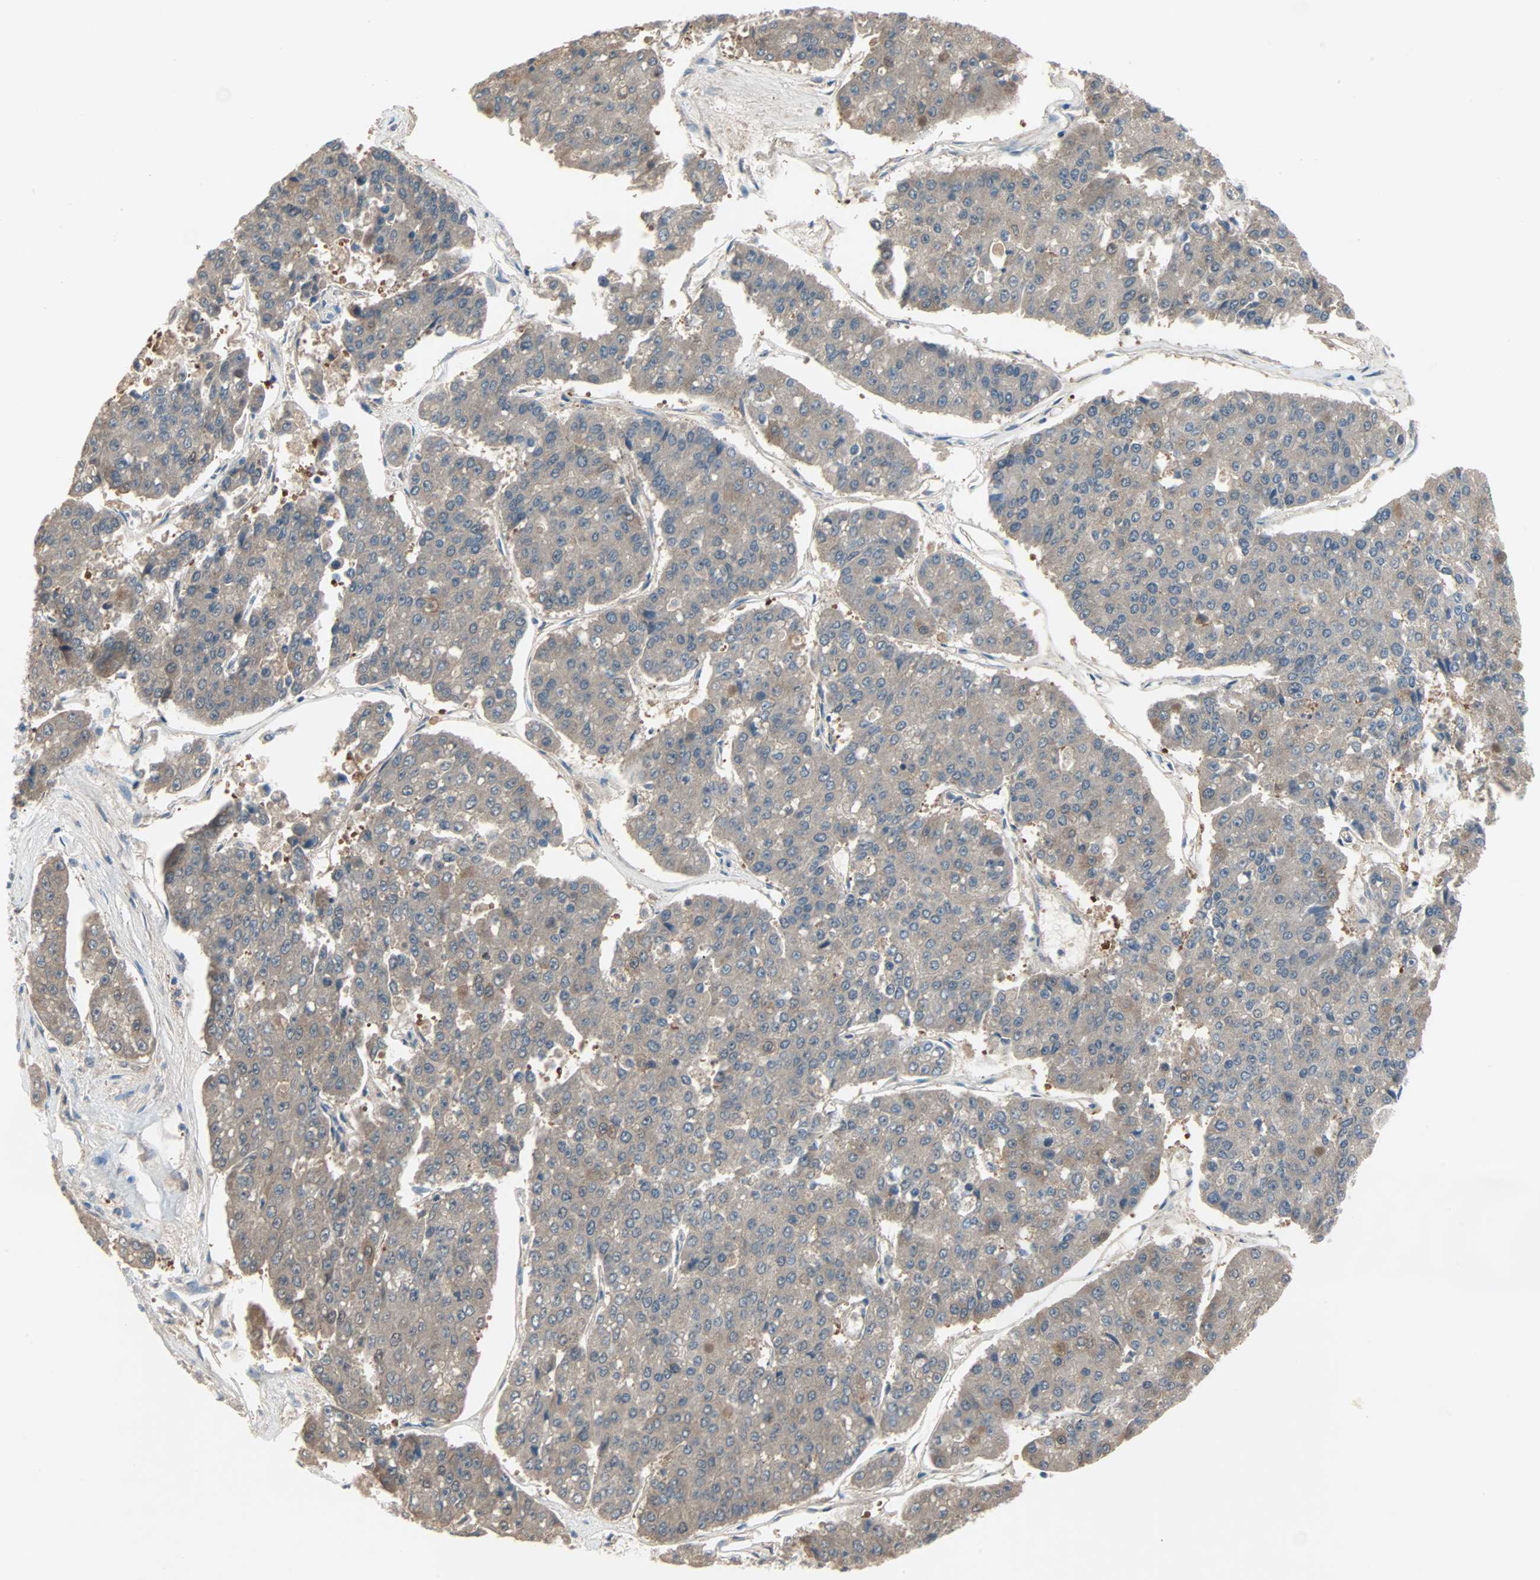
{"staining": {"intensity": "moderate", "quantity": ">75%", "location": "cytoplasmic/membranous"}, "tissue": "pancreatic cancer", "cell_type": "Tumor cells", "image_type": "cancer", "snomed": [{"axis": "morphology", "description": "Adenocarcinoma, NOS"}, {"axis": "topography", "description": "Pancreas"}], "caption": "IHC of pancreatic cancer demonstrates medium levels of moderate cytoplasmic/membranous staining in about >75% of tumor cells.", "gene": "TNFRSF12A", "patient": {"sex": "male", "age": 50}}